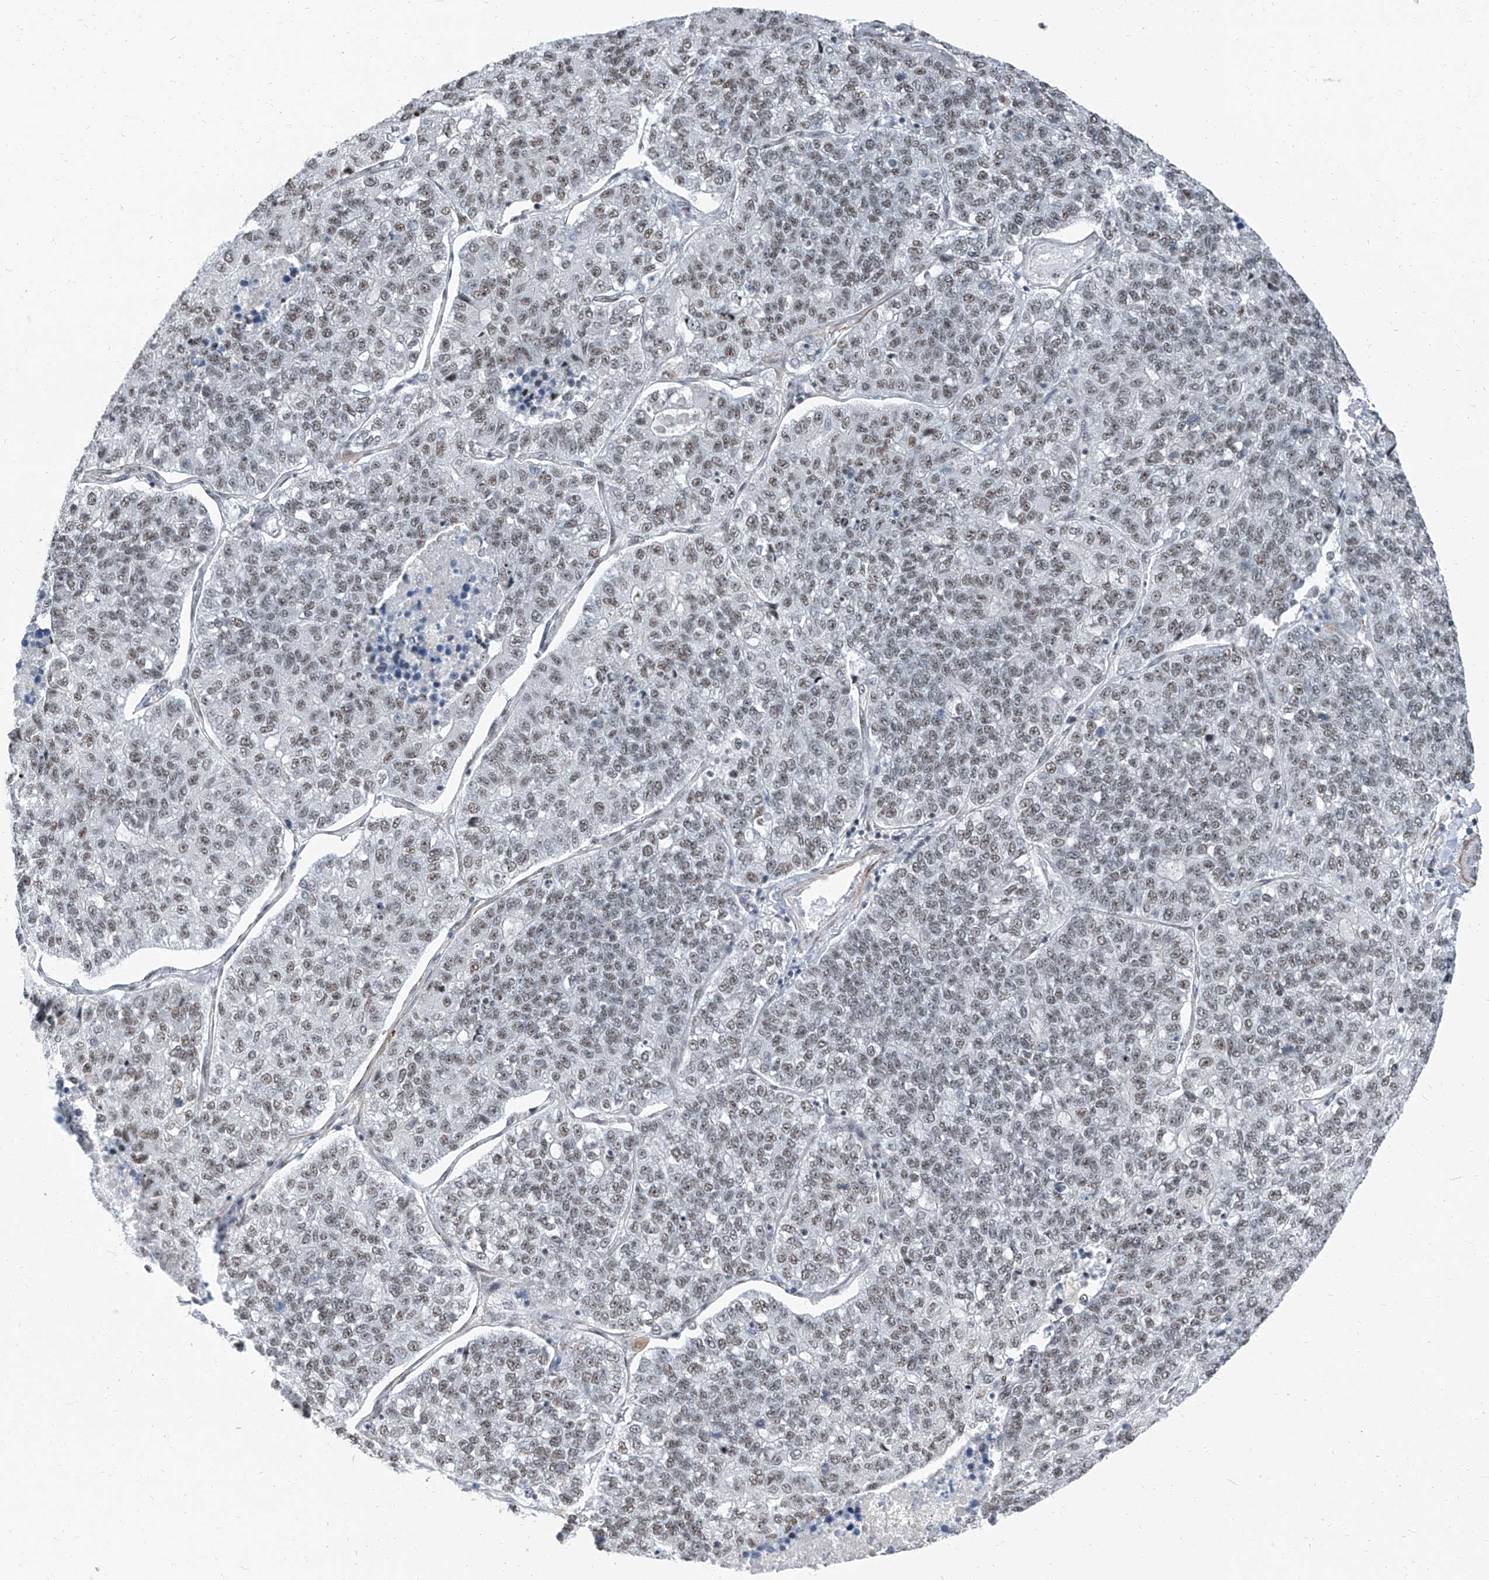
{"staining": {"intensity": "weak", "quantity": "25%-75%", "location": "nuclear"}, "tissue": "lung cancer", "cell_type": "Tumor cells", "image_type": "cancer", "snomed": [{"axis": "morphology", "description": "Adenocarcinoma, NOS"}, {"axis": "topography", "description": "Lung"}], "caption": "IHC (DAB) staining of human lung cancer displays weak nuclear protein expression in approximately 25%-75% of tumor cells.", "gene": "TXLNB", "patient": {"sex": "male", "age": 49}}